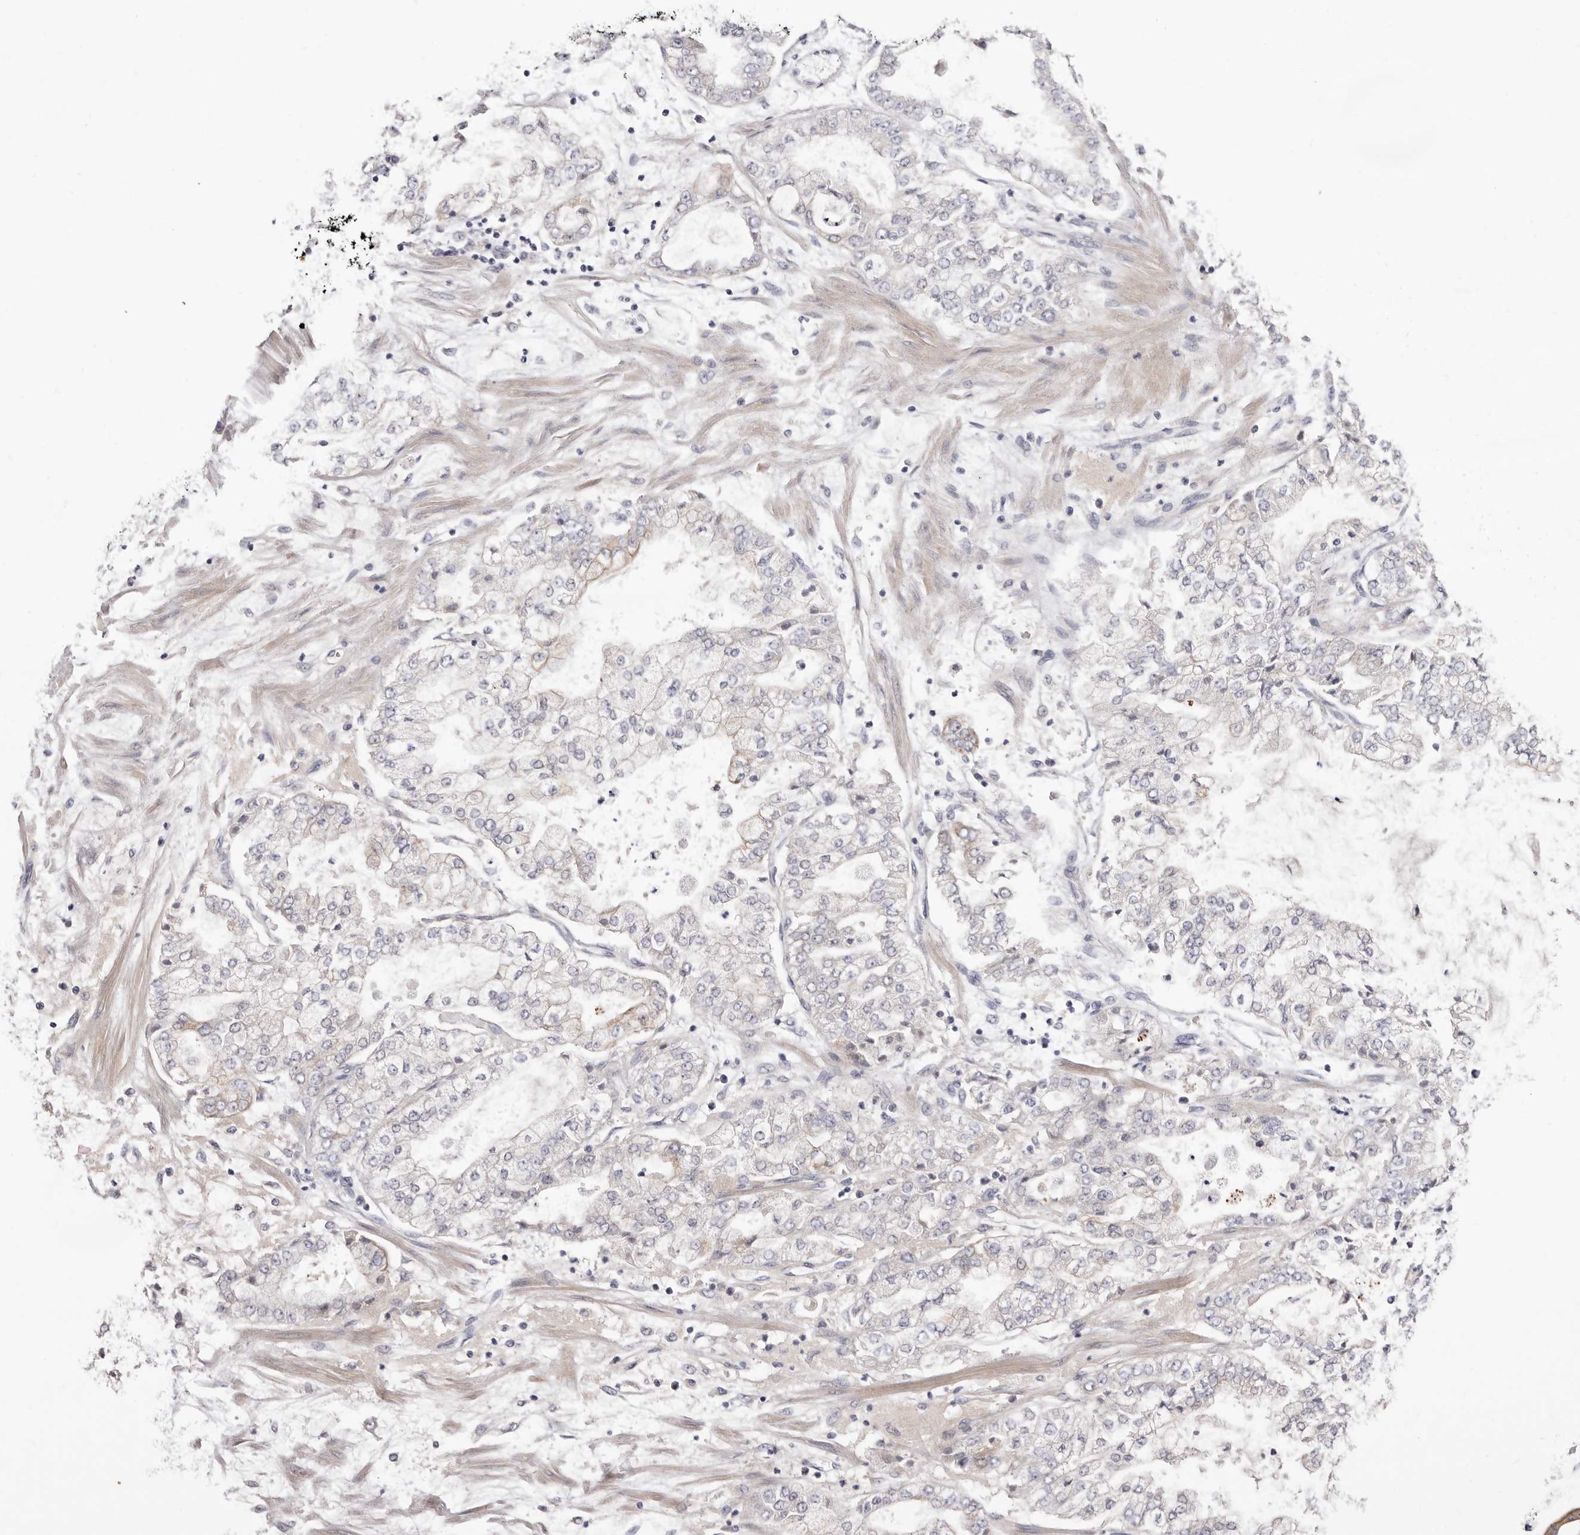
{"staining": {"intensity": "weak", "quantity": "<25%", "location": "cytoplasmic/membranous"}, "tissue": "stomach cancer", "cell_type": "Tumor cells", "image_type": "cancer", "snomed": [{"axis": "morphology", "description": "Adenocarcinoma, NOS"}, {"axis": "topography", "description": "Stomach"}], "caption": "A histopathology image of human stomach adenocarcinoma is negative for staining in tumor cells. (IHC, brightfield microscopy, high magnification).", "gene": "STK16", "patient": {"sex": "male", "age": 76}}